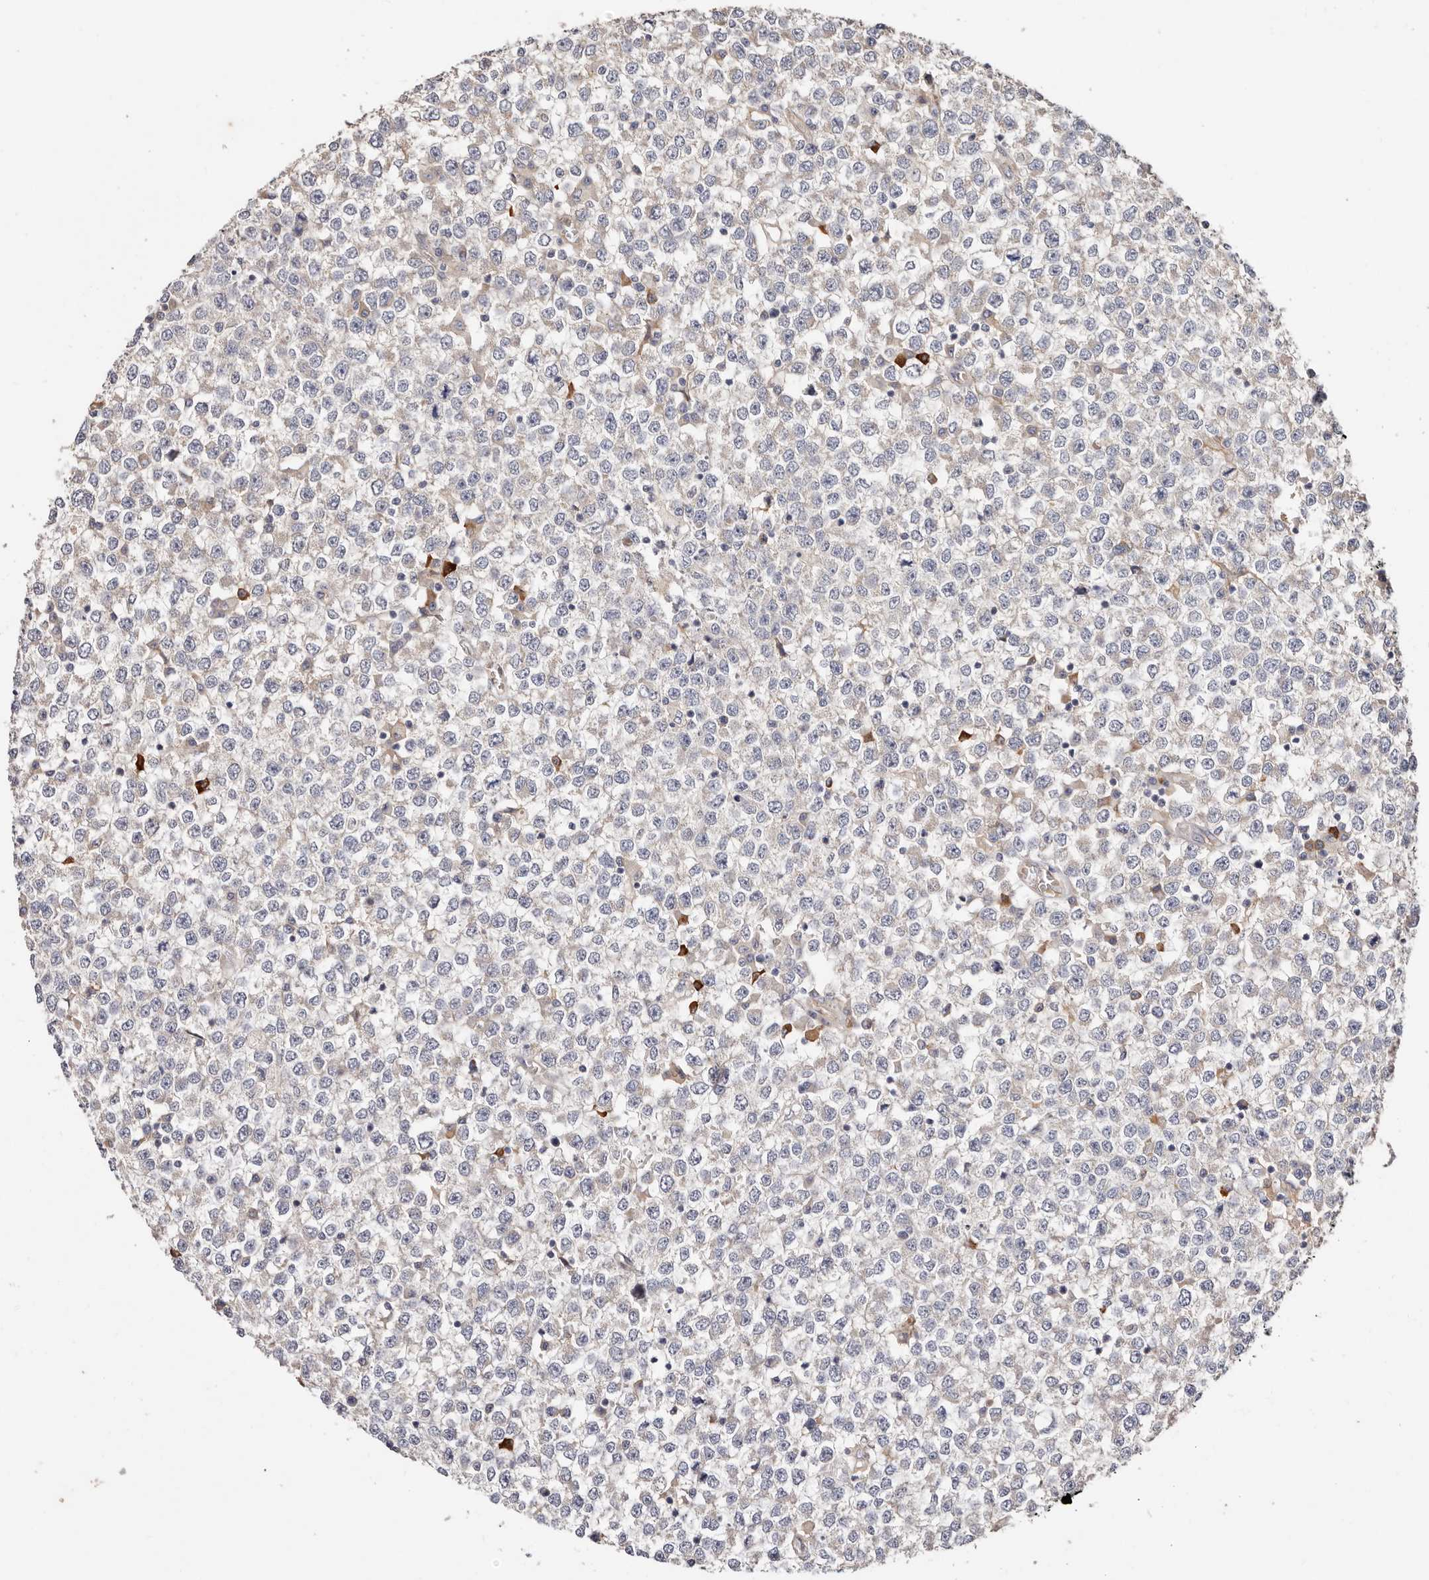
{"staining": {"intensity": "negative", "quantity": "none", "location": "none"}, "tissue": "testis cancer", "cell_type": "Tumor cells", "image_type": "cancer", "snomed": [{"axis": "morphology", "description": "Seminoma, NOS"}, {"axis": "topography", "description": "Testis"}], "caption": "Histopathology image shows no significant protein staining in tumor cells of testis seminoma.", "gene": "MACF1", "patient": {"sex": "male", "age": 65}}